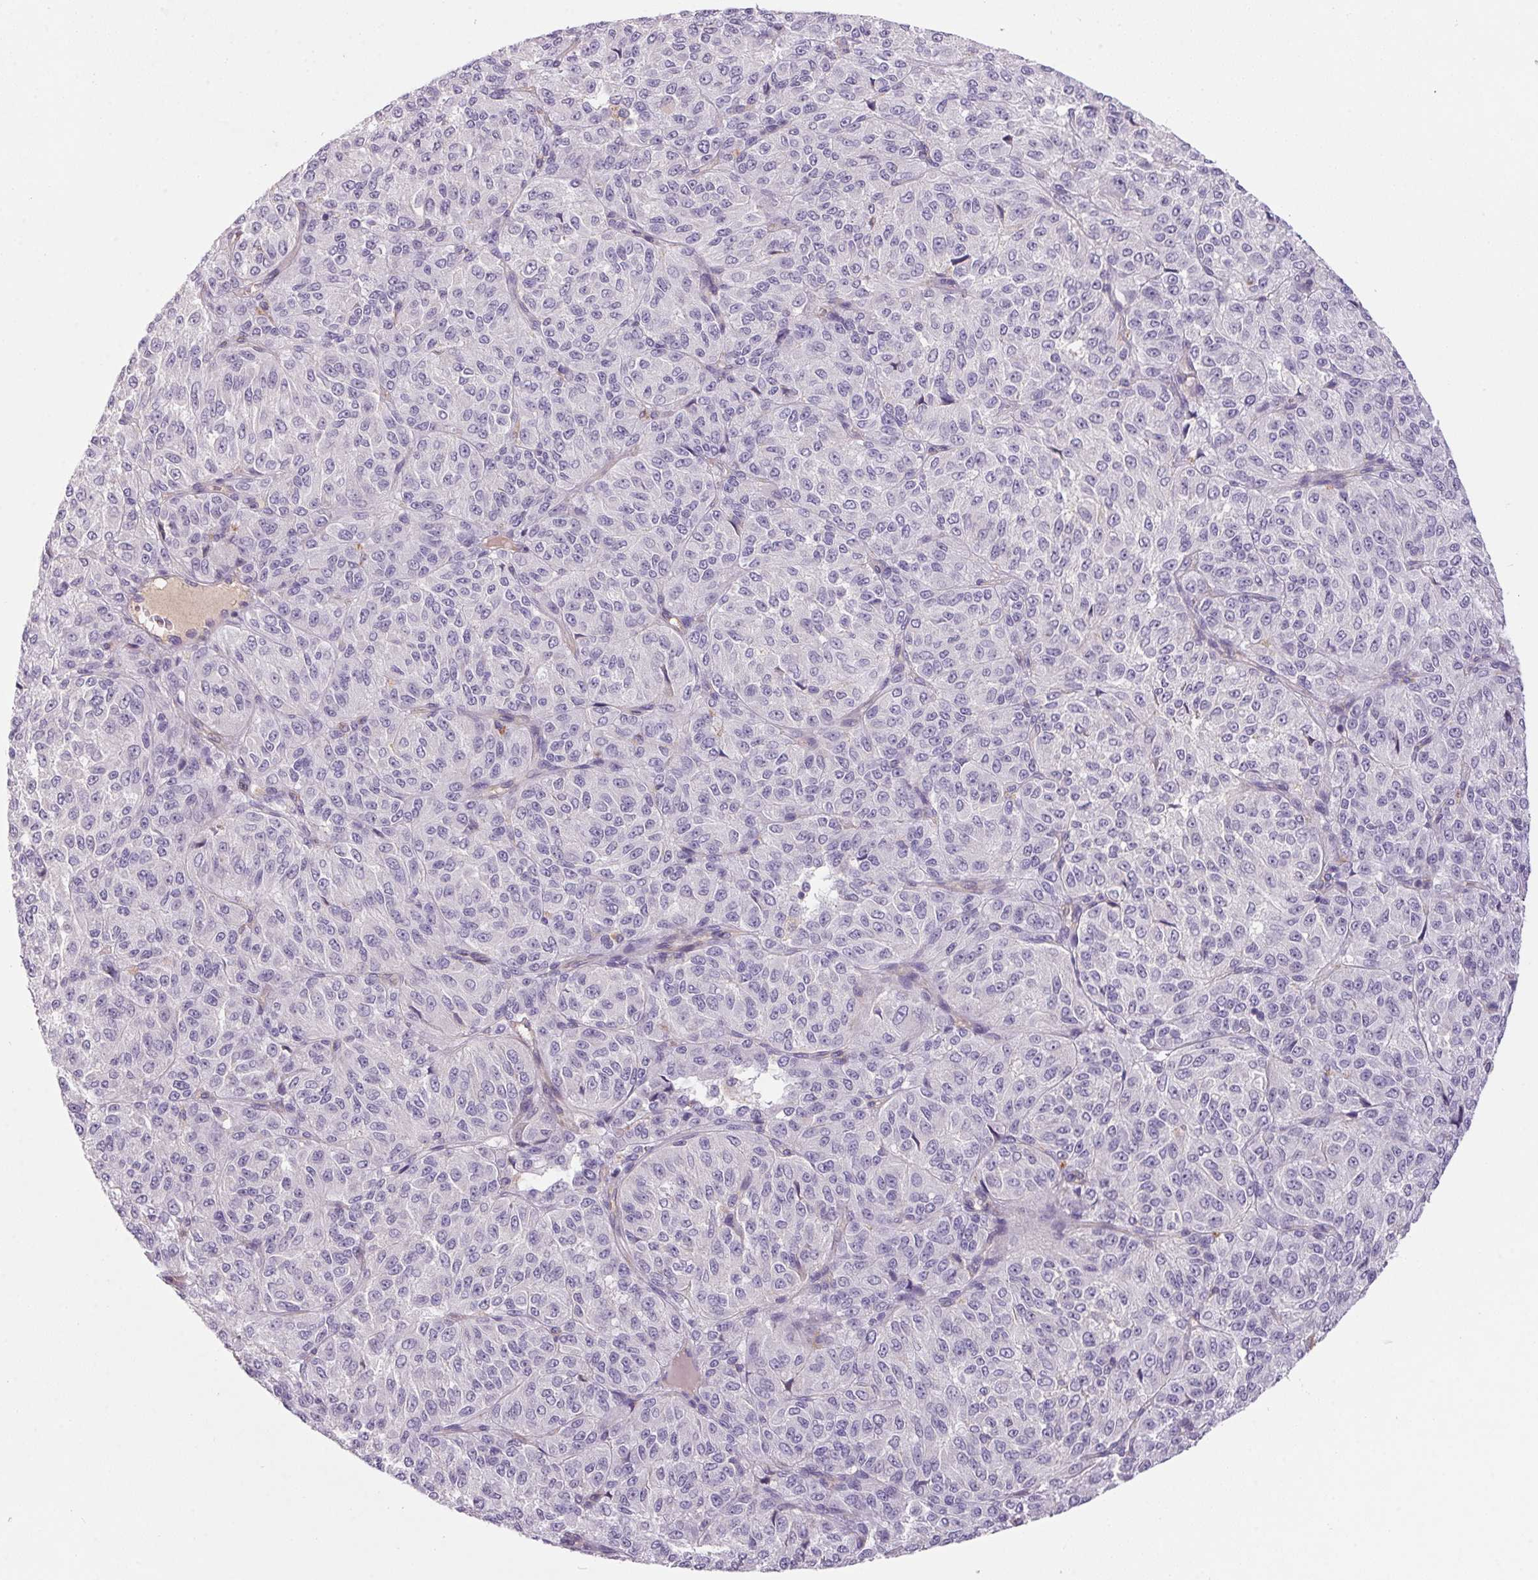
{"staining": {"intensity": "negative", "quantity": "none", "location": "none"}, "tissue": "melanoma", "cell_type": "Tumor cells", "image_type": "cancer", "snomed": [{"axis": "morphology", "description": "Malignant melanoma, Metastatic site"}, {"axis": "topography", "description": "Brain"}], "caption": "Immunohistochemistry of malignant melanoma (metastatic site) displays no staining in tumor cells.", "gene": "APOC4", "patient": {"sex": "female", "age": 56}}